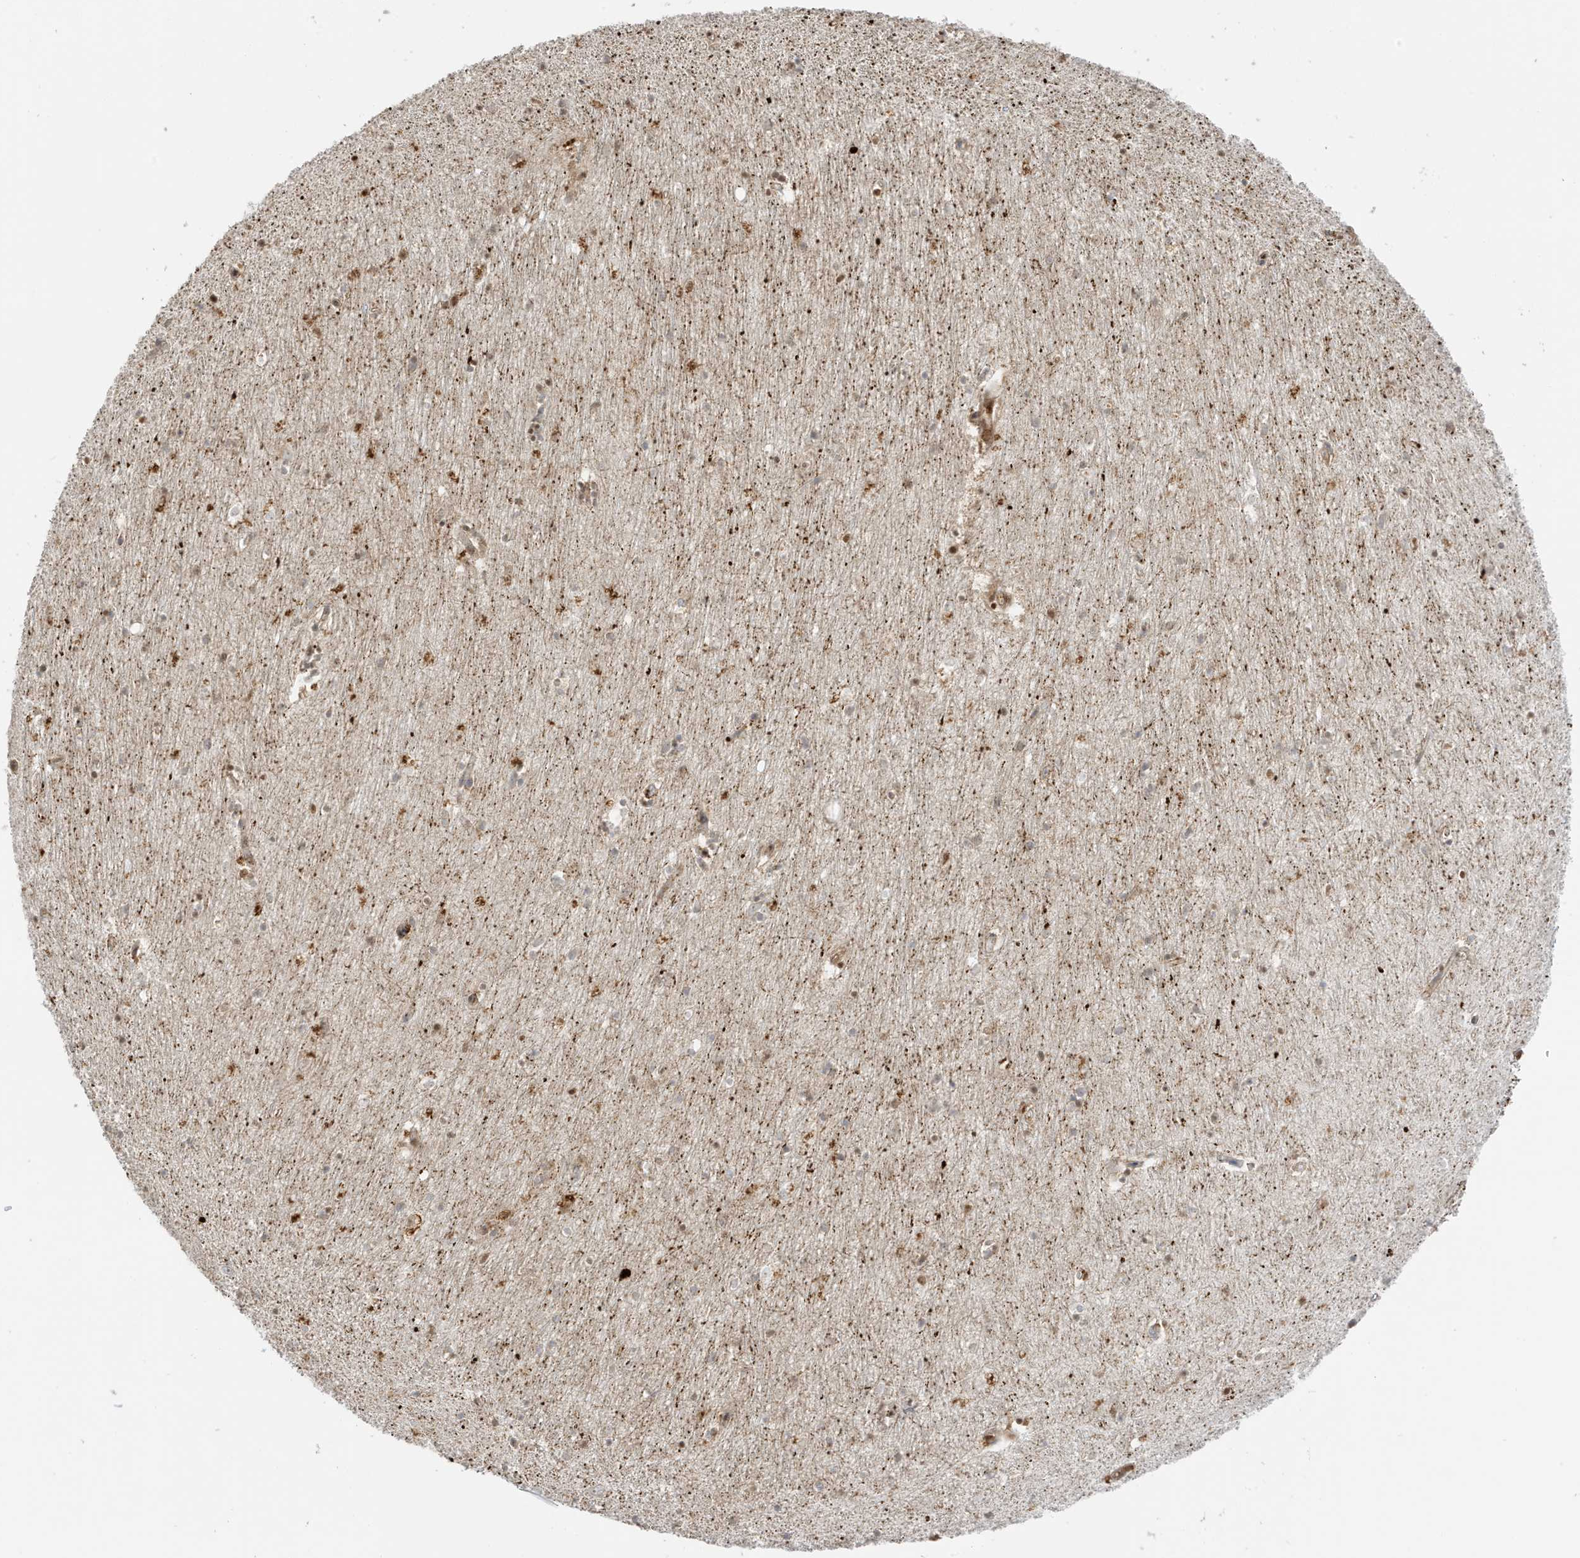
{"staining": {"intensity": "negative", "quantity": "none", "location": "none"}, "tissue": "hippocampus", "cell_type": "Glial cells", "image_type": "normal", "snomed": [{"axis": "morphology", "description": "Normal tissue, NOS"}, {"axis": "topography", "description": "Hippocampus"}], "caption": "This photomicrograph is of benign hippocampus stained with immunohistochemistry to label a protein in brown with the nuclei are counter-stained blue. There is no staining in glial cells. Nuclei are stained in blue.", "gene": "ZBTB41", "patient": {"sex": "female", "age": 64}}